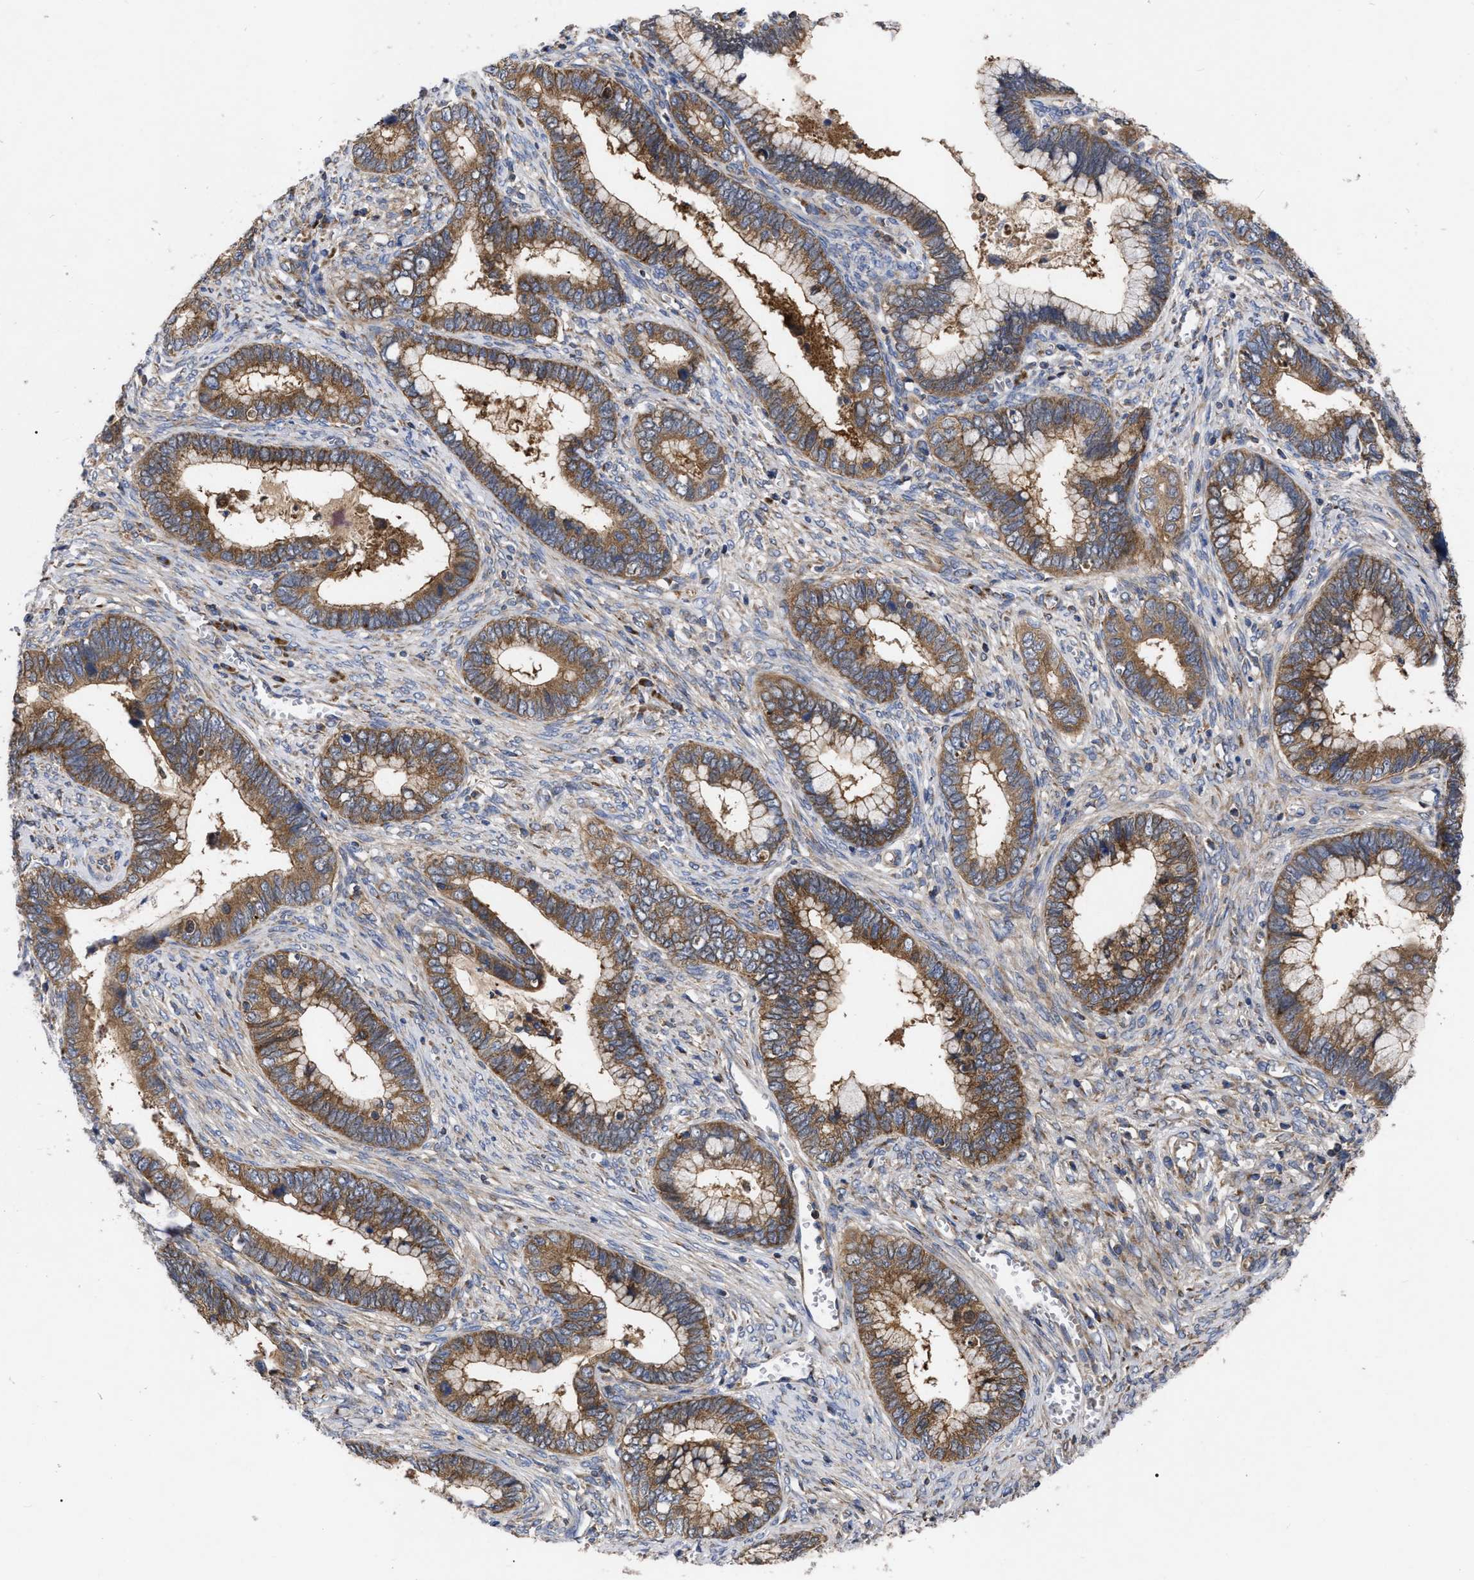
{"staining": {"intensity": "moderate", "quantity": ">75%", "location": "cytoplasmic/membranous"}, "tissue": "cervical cancer", "cell_type": "Tumor cells", "image_type": "cancer", "snomed": [{"axis": "morphology", "description": "Adenocarcinoma, NOS"}, {"axis": "topography", "description": "Cervix"}], "caption": "Immunohistochemistry (DAB (3,3'-diaminobenzidine)) staining of human adenocarcinoma (cervical) displays moderate cytoplasmic/membranous protein positivity in about >75% of tumor cells.", "gene": "CDKN2C", "patient": {"sex": "female", "age": 44}}